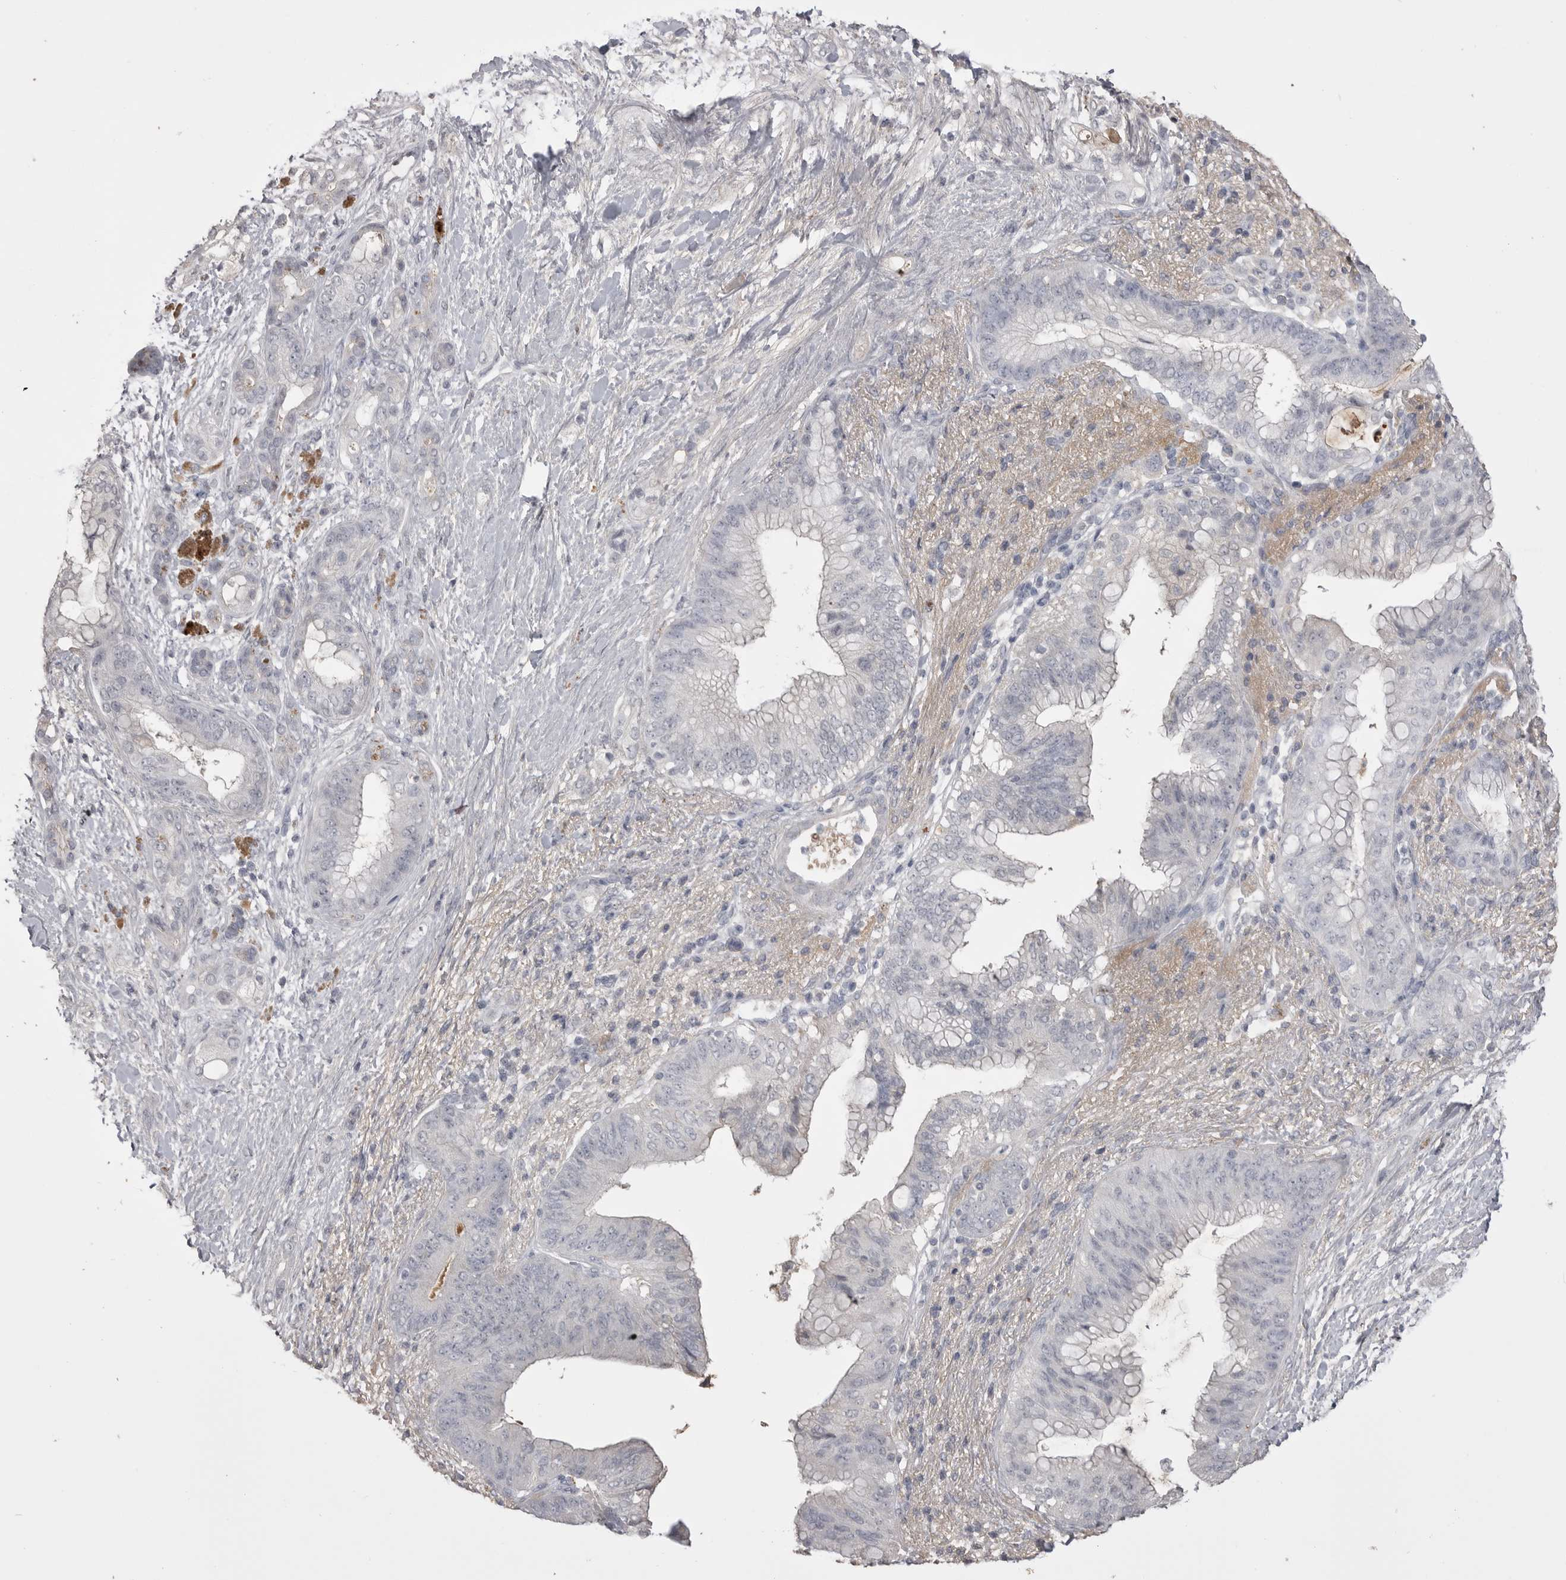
{"staining": {"intensity": "negative", "quantity": "none", "location": "none"}, "tissue": "pancreatic cancer", "cell_type": "Tumor cells", "image_type": "cancer", "snomed": [{"axis": "morphology", "description": "Adenocarcinoma, NOS"}, {"axis": "topography", "description": "Pancreas"}], "caption": "IHC histopathology image of pancreatic cancer (adenocarcinoma) stained for a protein (brown), which demonstrates no expression in tumor cells. (Immunohistochemistry (ihc), brightfield microscopy, high magnification).", "gene": "AHSG", "patient": {"sex": "male", "age": 53}}